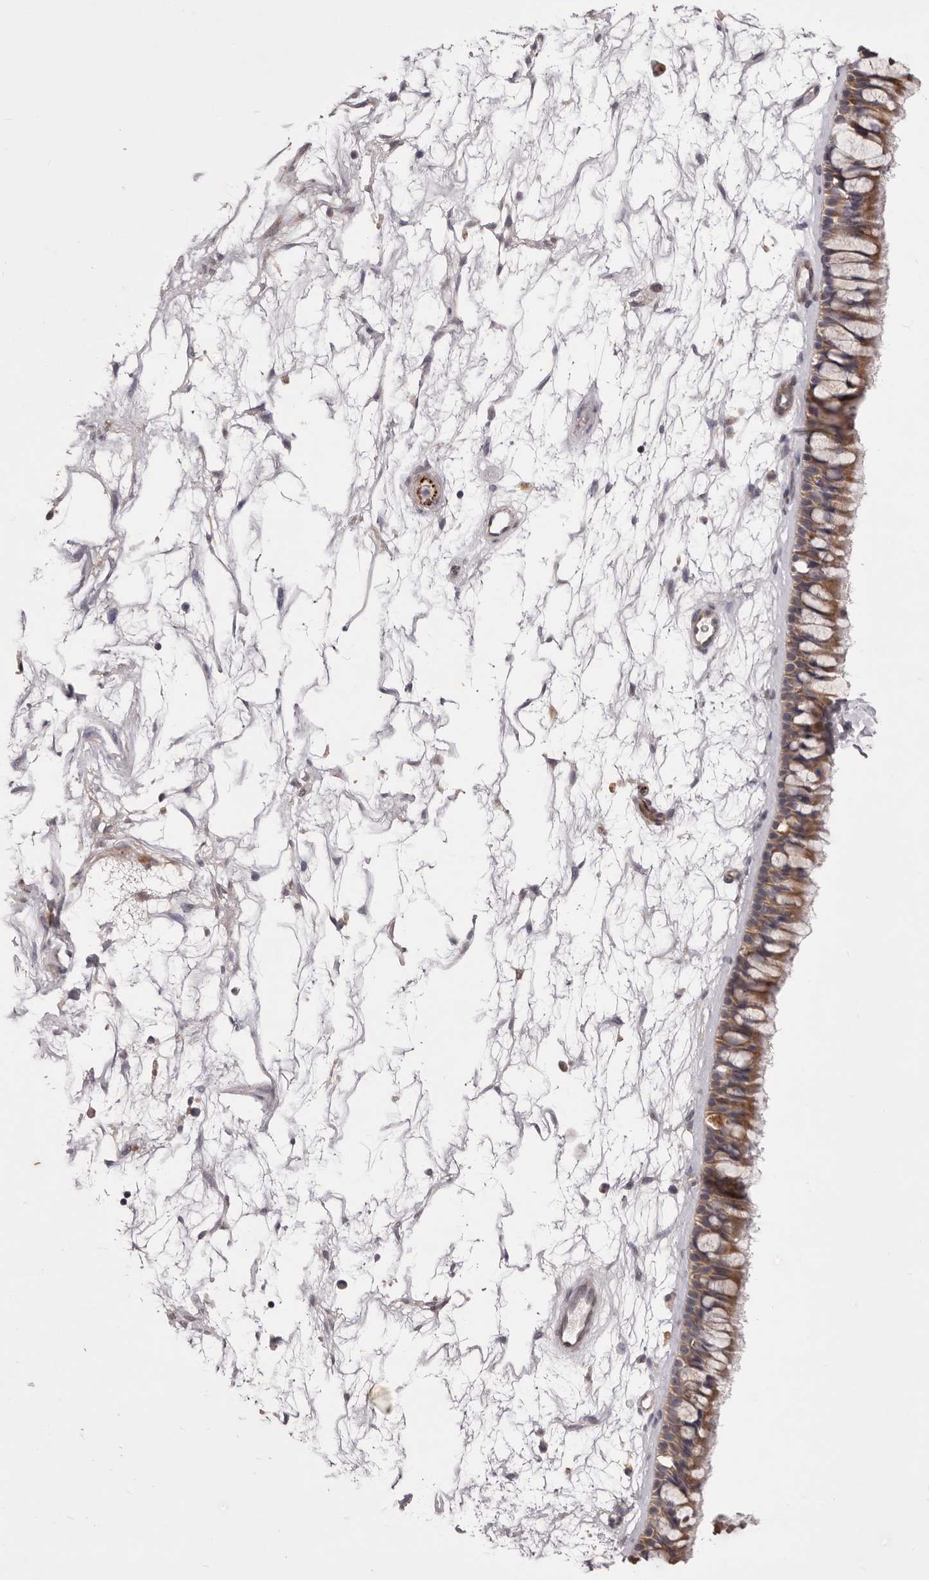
{"staining": {"intensity": "moderate", "quantity": ">75%", "location": "cytoplasmic/membranous"}, "tissue": "nasopharynx", "cell_type": "Respiratory epithelial cells", "image_type": "normal", "snomed": [{"axis": "morphology", "description": "Normal tissue, NOS"}, {"axis": "topography", "description": "Nasopharynx"}], "caption": "Respiratory epithelial cells reveal medium levels of moderate cytoplasmic/membranous expression in about >75% of cells in normal nasopharynx.", "gene": "PNRC1", "patient": {"sex": "male", "age": 64}}